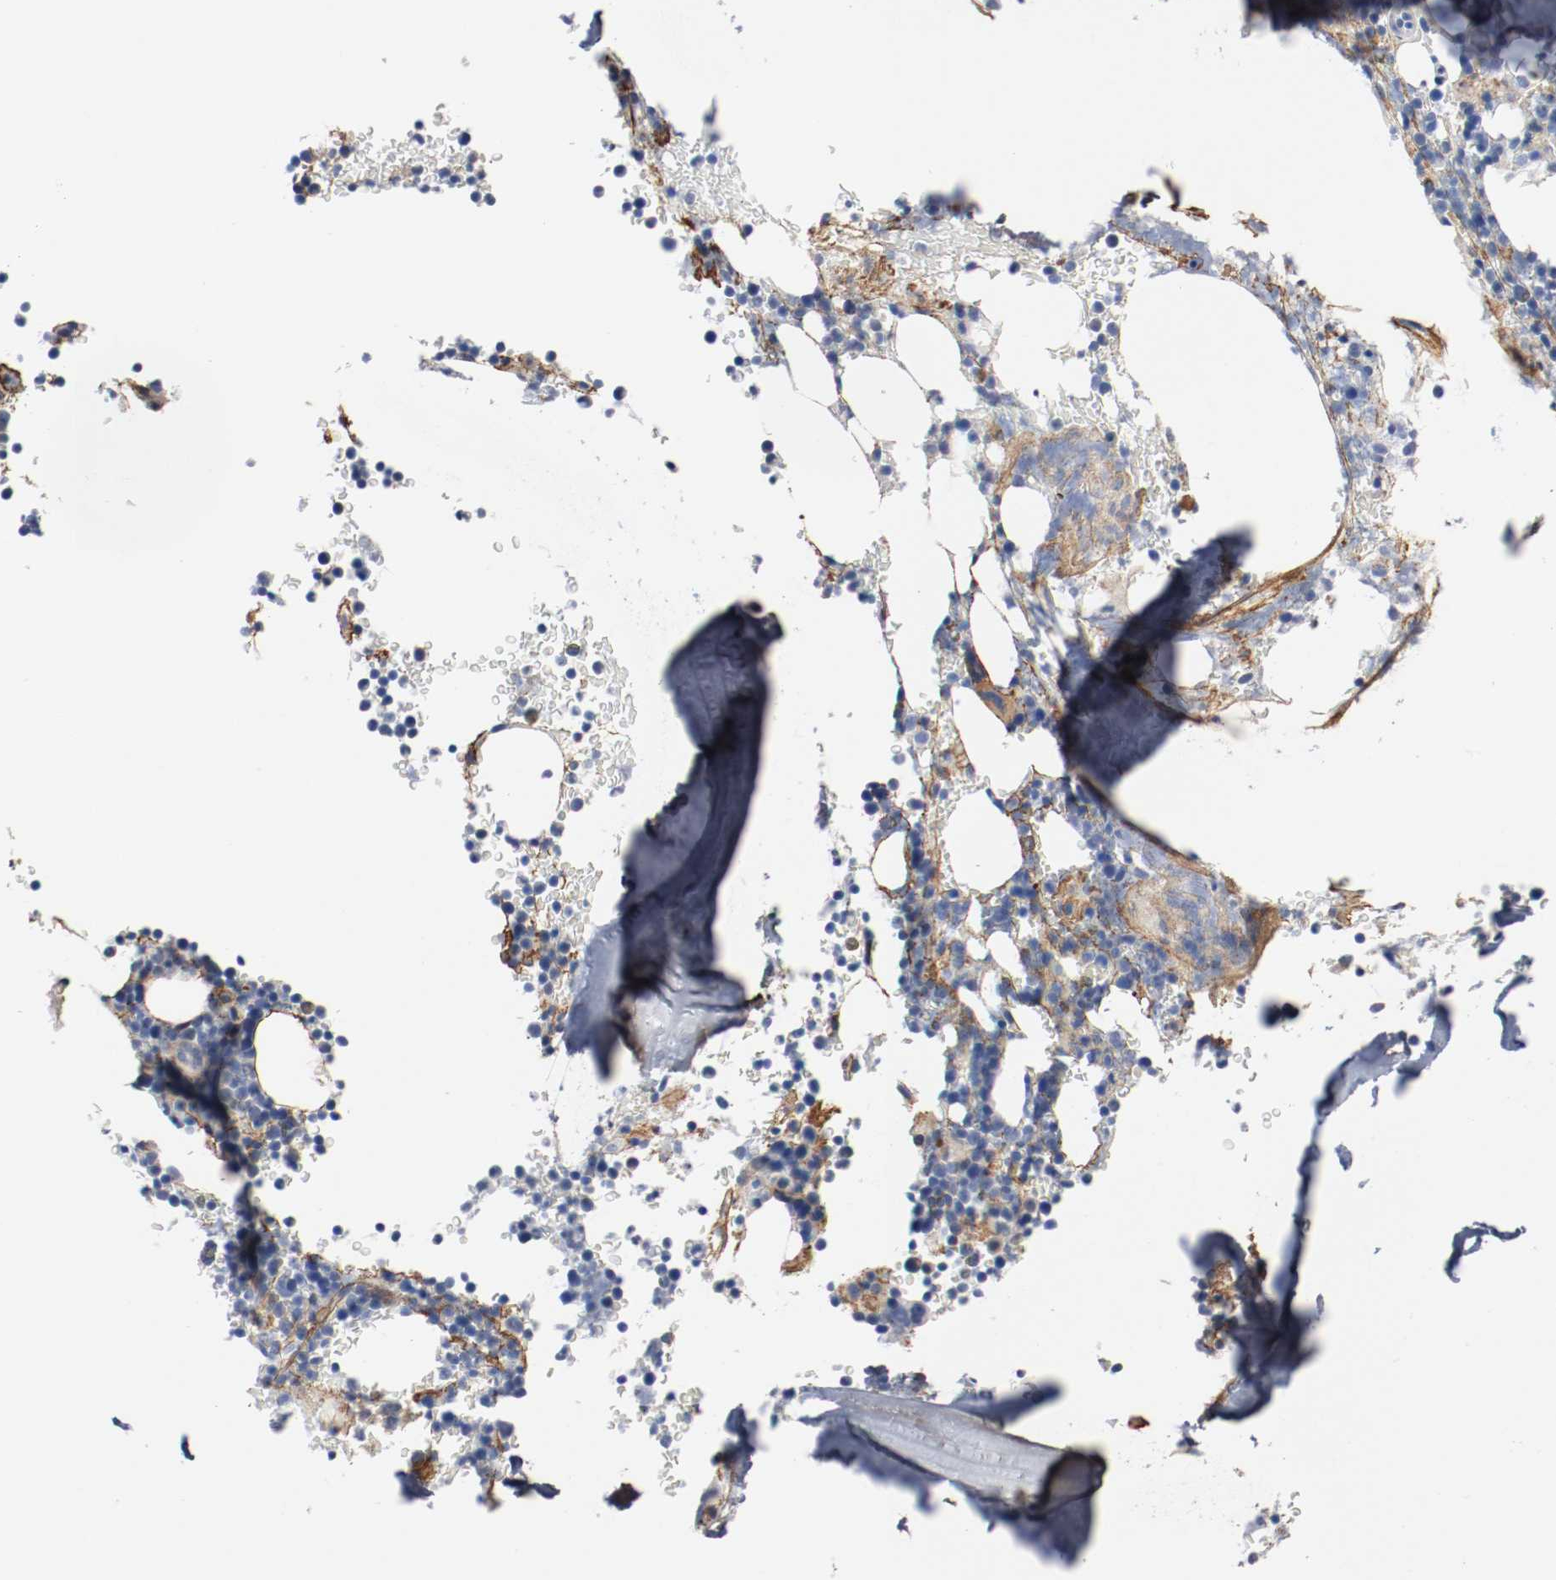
{"staining": {"intensity": "negative", "quantity": "none", "location": "none"}, "tissue": "bone marrow", "cell_type": "Hematopoietic cells", "image_type": "normal", "snomed": [{"axis": "morphology", "description": "Normal tissue, NOS"}, {"axis": "topography", "description": "Bone marrow"}], "caption": "Immunohistochemistry (IHC) photomicrograph of normal human bone marrow stained for a protein (brown), which exhibits no expression in hematopoietic cells.", "gene": "TNC", "patient": {"sex": "female", "age": 73}}